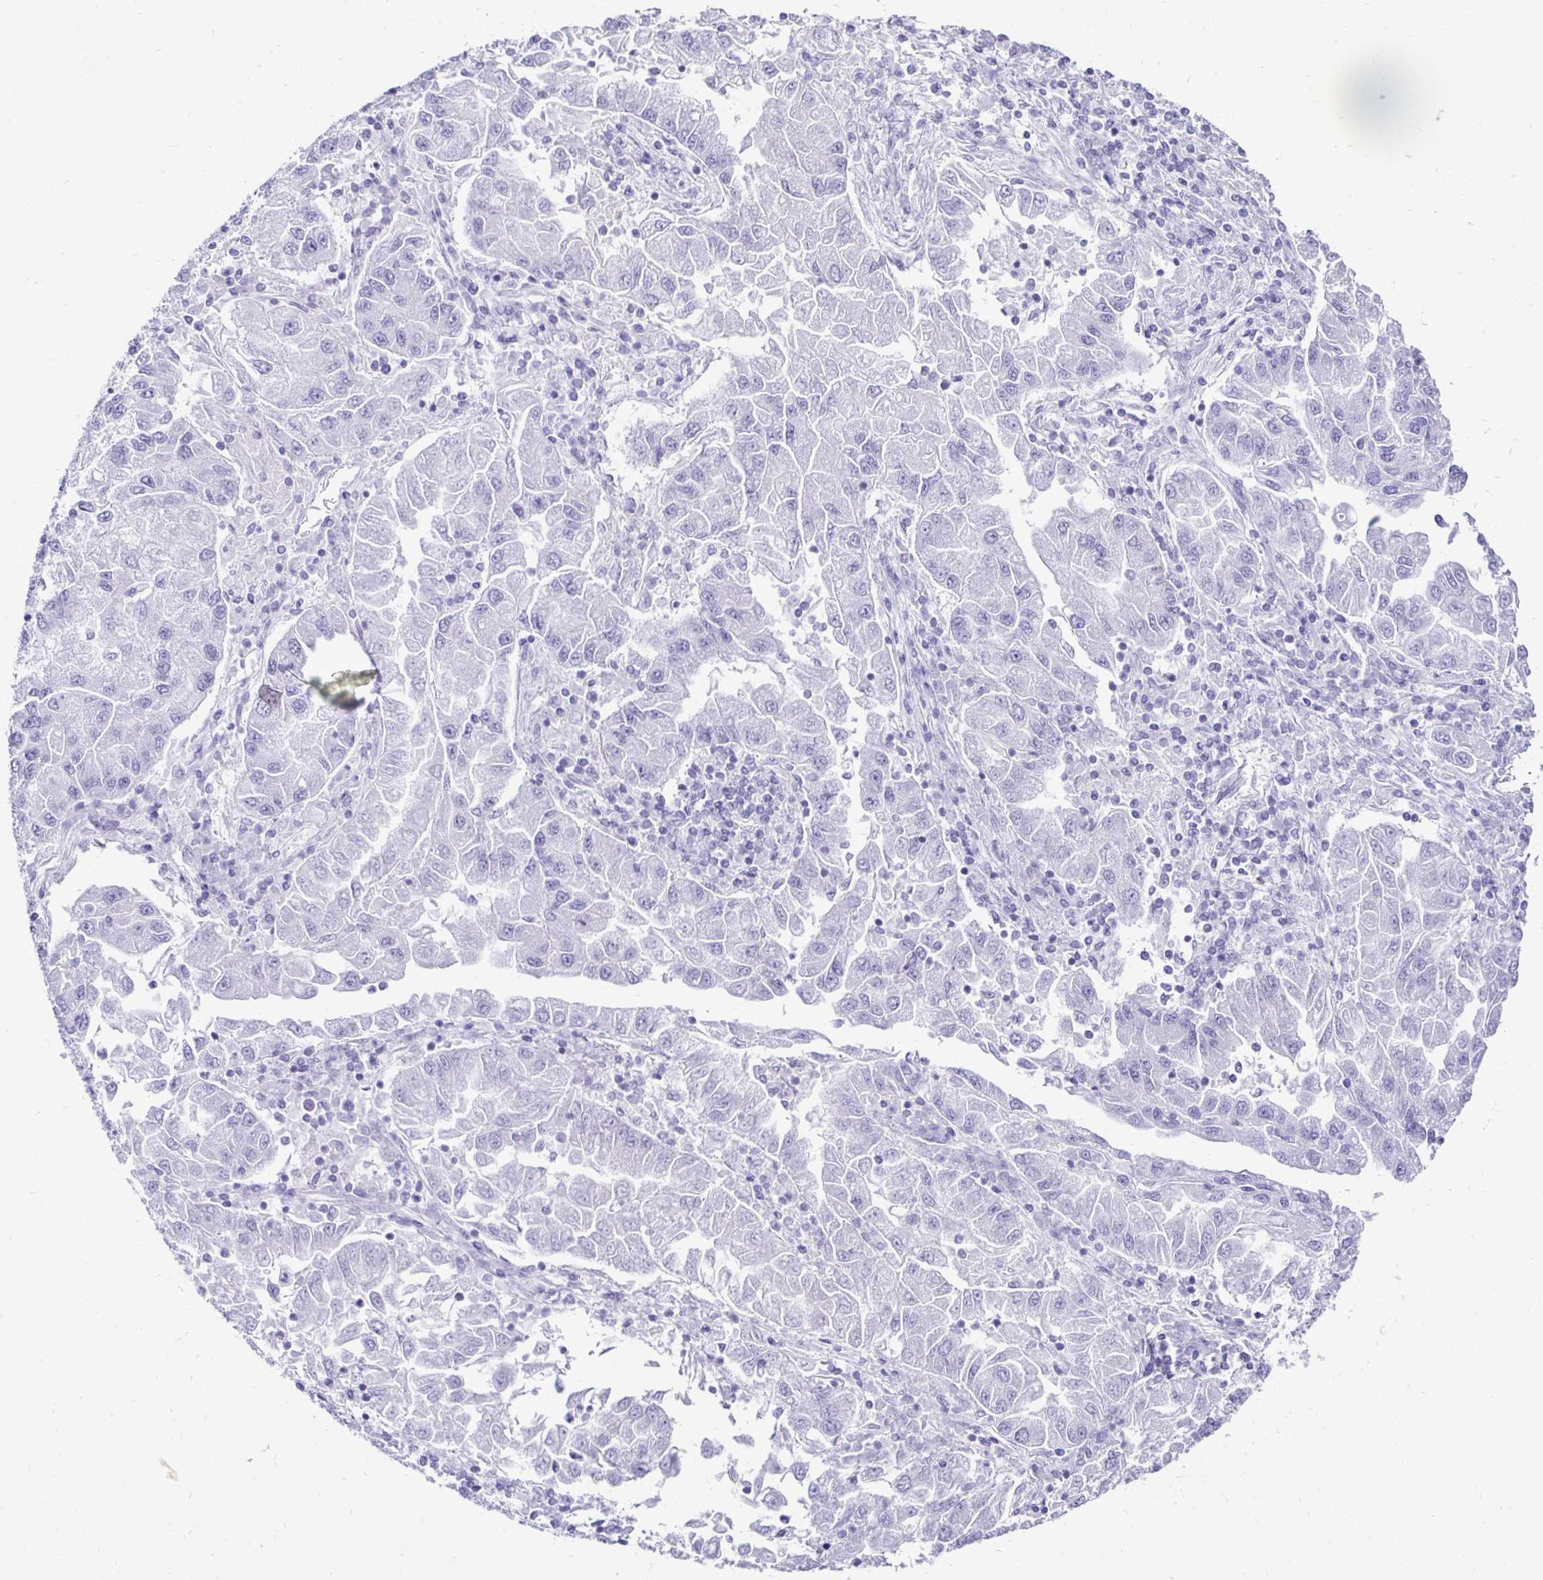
{"staining": {"intensity": "negative", "quantity": "none", "location": "none"}, "tissue": "lung cancer", "cell_type": "Tumor cells", "image_type": "cancer", "snomed": [{"axis": "morphology", "description": "Adenocarcinoma, NOS"}, {"axis": "morphology", "description": "Adenocarcinoma primary or metastatic"}, {"axis": "topography", "description": "Lung"}], "caption": "Lung adenocarcinoma was stained to show a protein in brown. There is no significant expression in tumor cells.", "gene": "RHBDL3", "patient": {"sex": "male", "age": 74}}